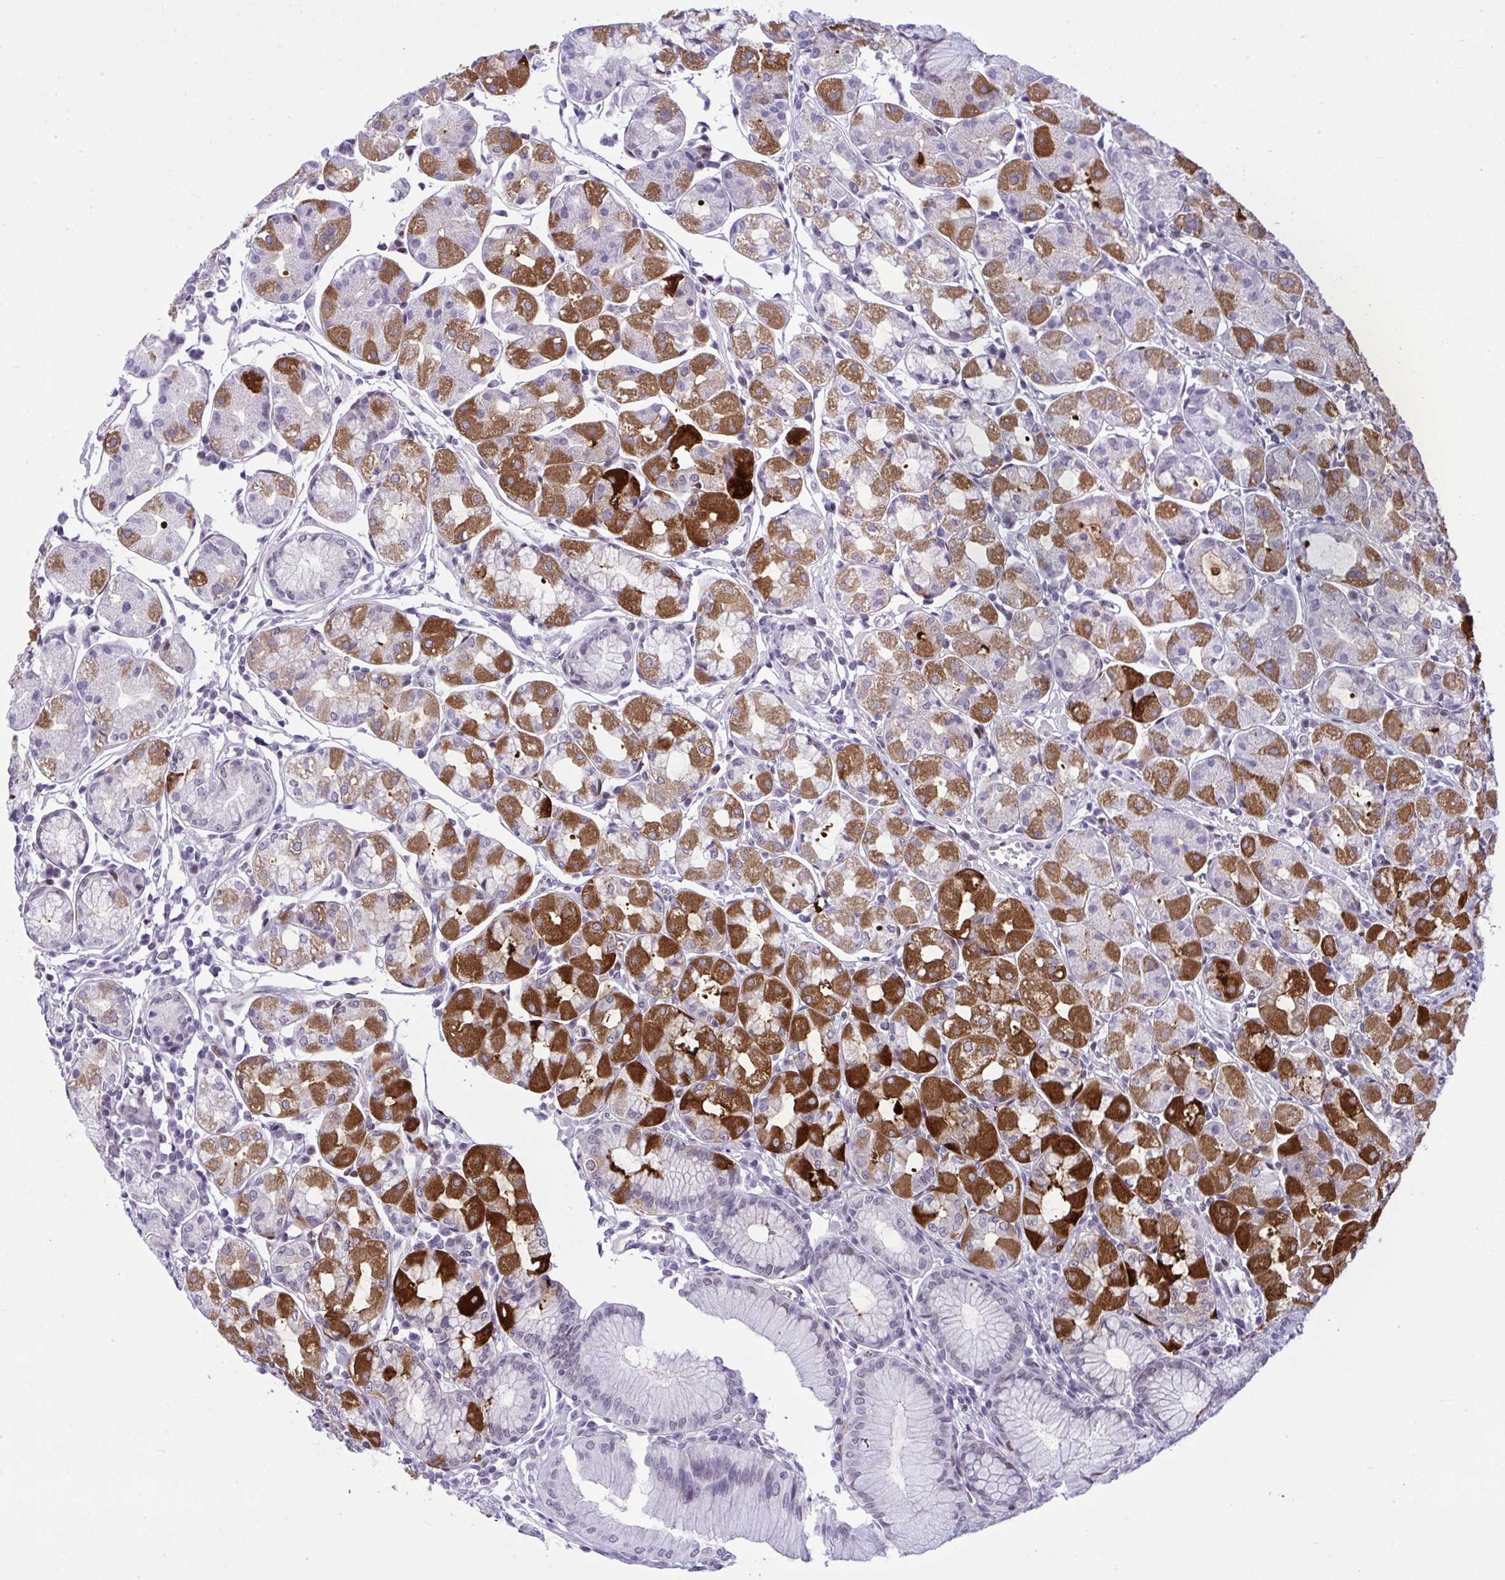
{"staining": {"intensity": "strong", "quantity": "25%-75%", "location": "cytoplasmic/membranous,nuclear"}, "tissue": "stomach", "cell_type": "Glandular cells", "image_type": "normal", "snomed": [{"axis": "morphology", "description": "Normal tissue, NOS"}, {"axis": "topography", "description": "Stomach"}], "caption": "Unremarkable stomach demonstrates strong cytoplasmic/membranous,nuclear expression in approximately 25%-75% of glandular cells, visualized by immunohistochemistry.", "gene": "ZFHX3", "patient": {"sex": "male", "age": 55}}